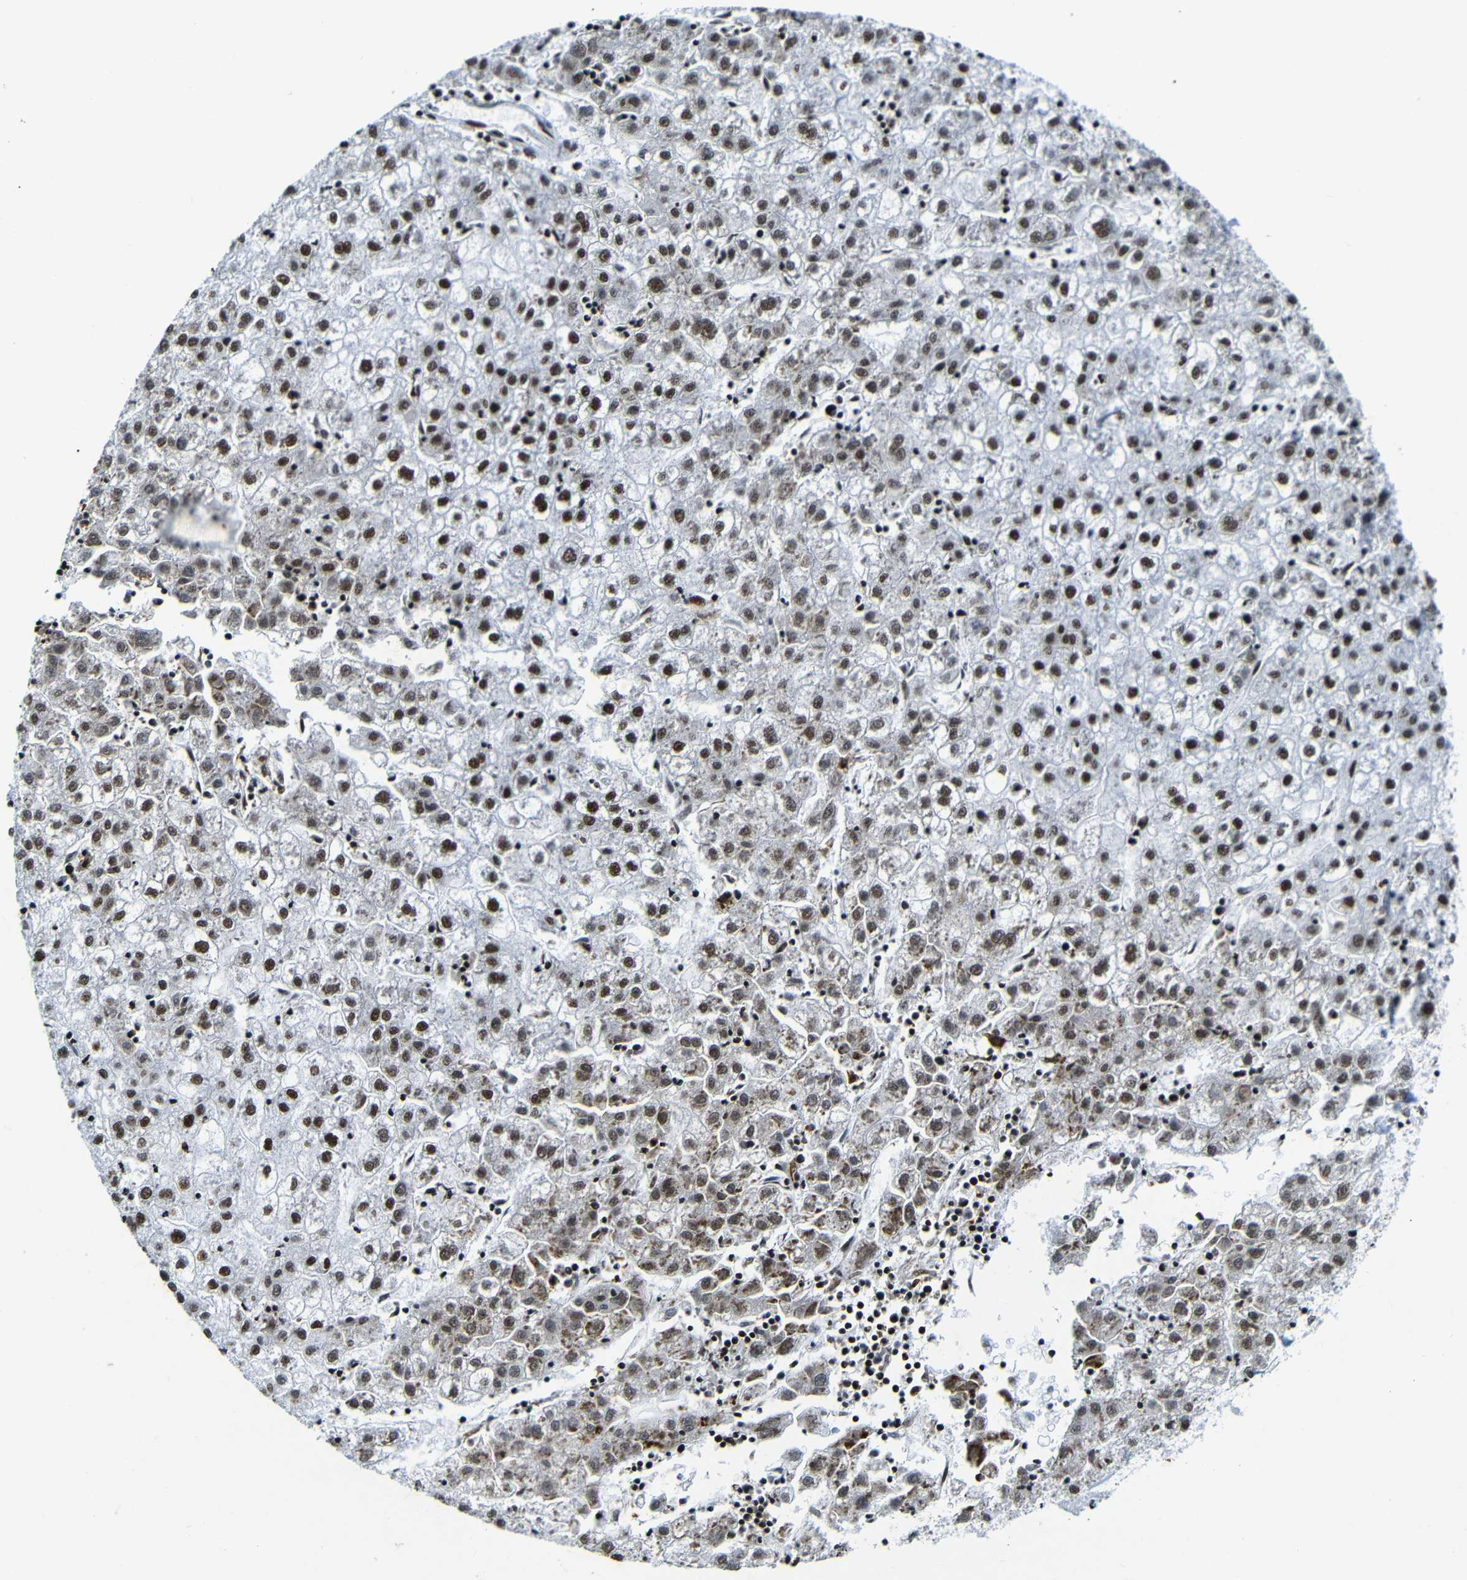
{"staining": {"intensity": "strong", "quantity": ">75%", "location": "nuclear"}, "tissue": "liver cancer", "cell_type": "Tumor cells", "image_type": "cancer", "snomed": [{"axis": "morphology", "description": "Carcinoma, Hepatocellular, NOS"}, {"axis": "topography", "description": "Liver"}], "caption": "Immunohistochemistry micrograph of human liver cancer stained for a protein (brown), which exhibits high levels of strong nuclear positivity in approximately >75% of tumor cells.", "gene": "SRSF1", "patient": {"sex": "male", "age": 72}}